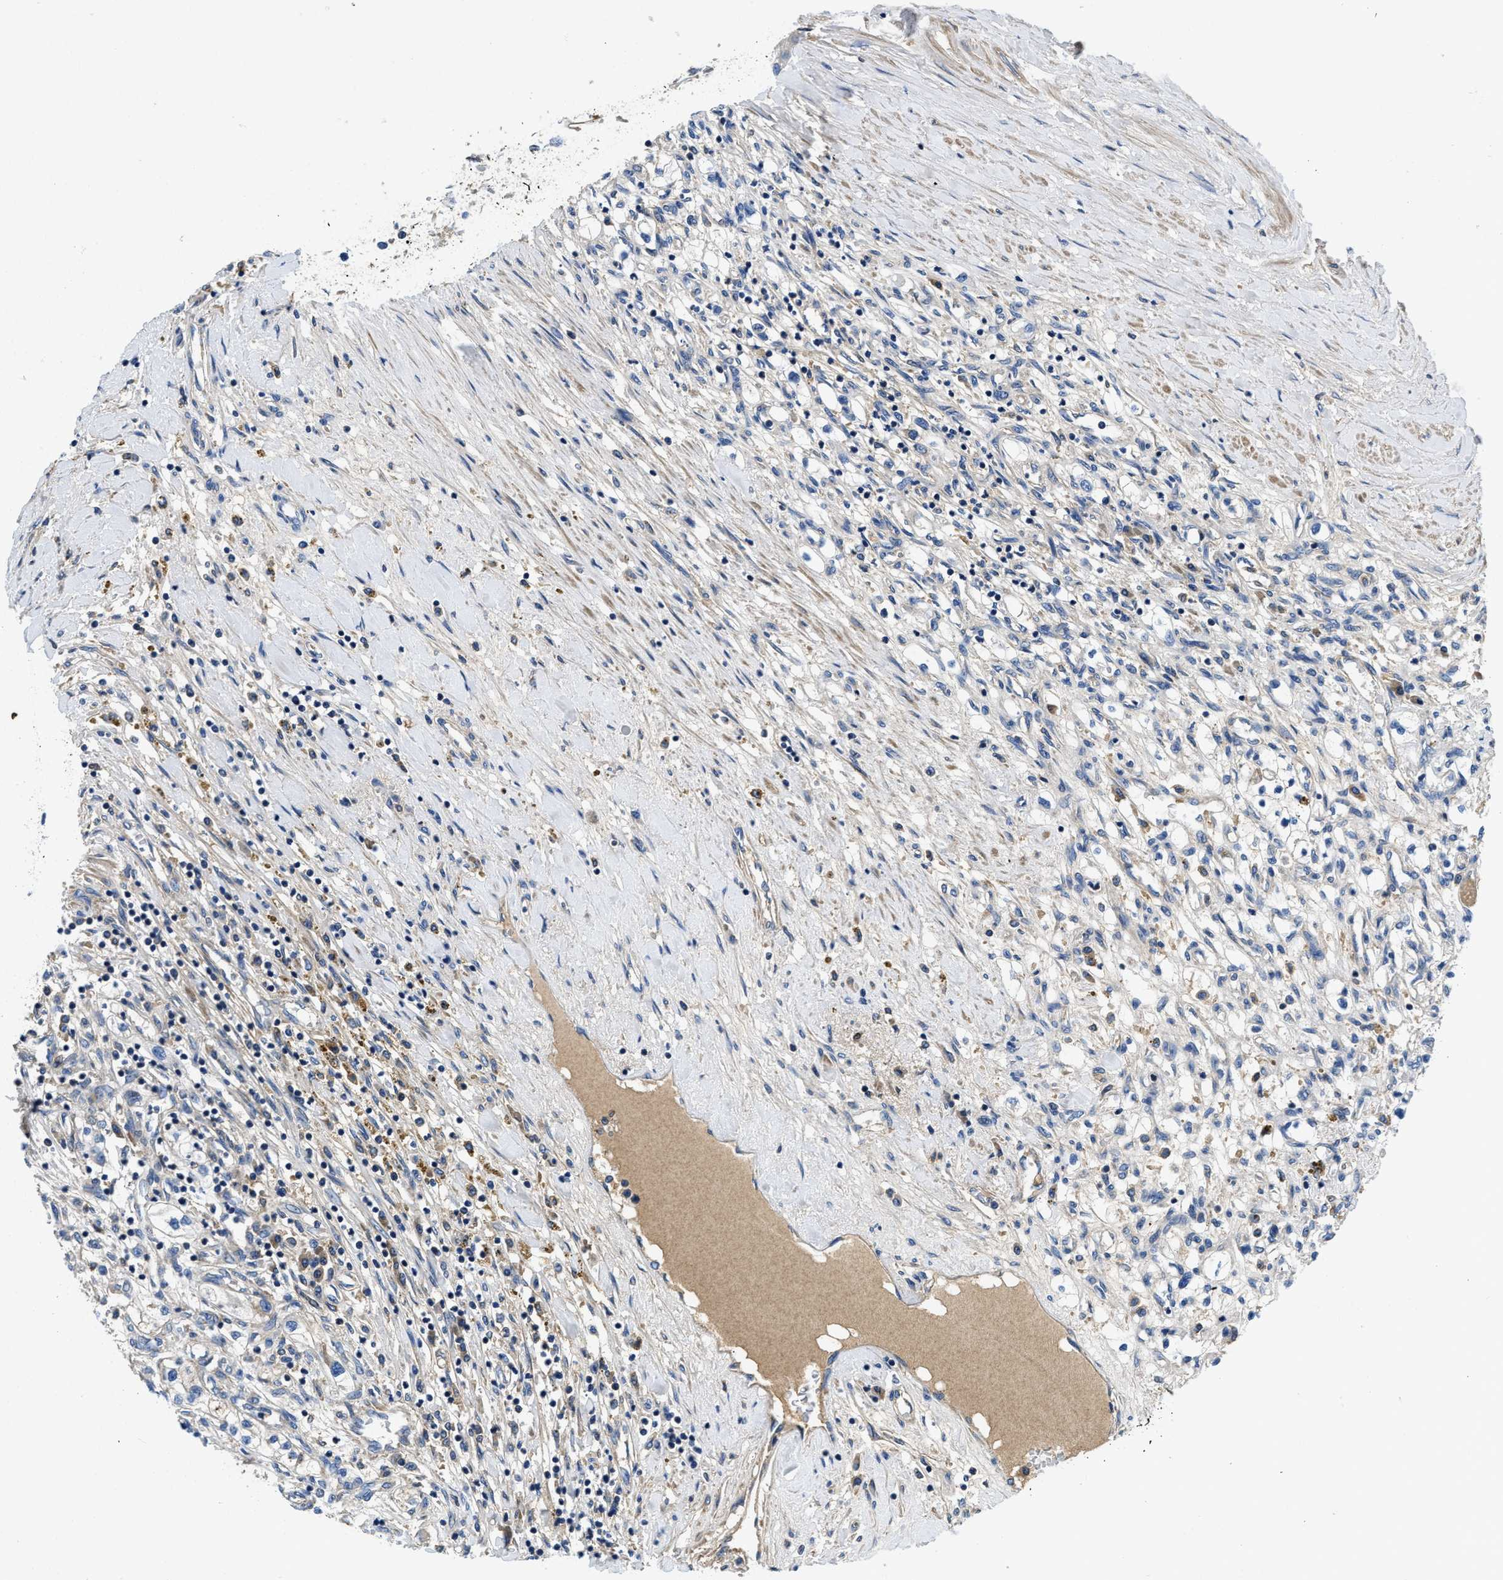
{"staining": {"intensity": "weak", "quantity": "25%-75%", "location": "cytoplasmic/membranous"}, "tissue": "renal cancer", "cell_type": "Tumor cells", "image_type": "cancer", "snomed": [{"axis": "morphology", "description": "Adenocarcinoma, NOS"}, {"axis": "topography", "description": "Kidney"}], "caption": "This image displays renal cancer (adenocarcinoma) stained with immunohistochemistry (IHC) to label a protein in brown. The cytoplasmic/membranous of tumor cells show weak positivity for the protein. Nuclei are counter-stained blue.", "gene": "STAT2", "patient": {"sex": "male", "age": 68}}